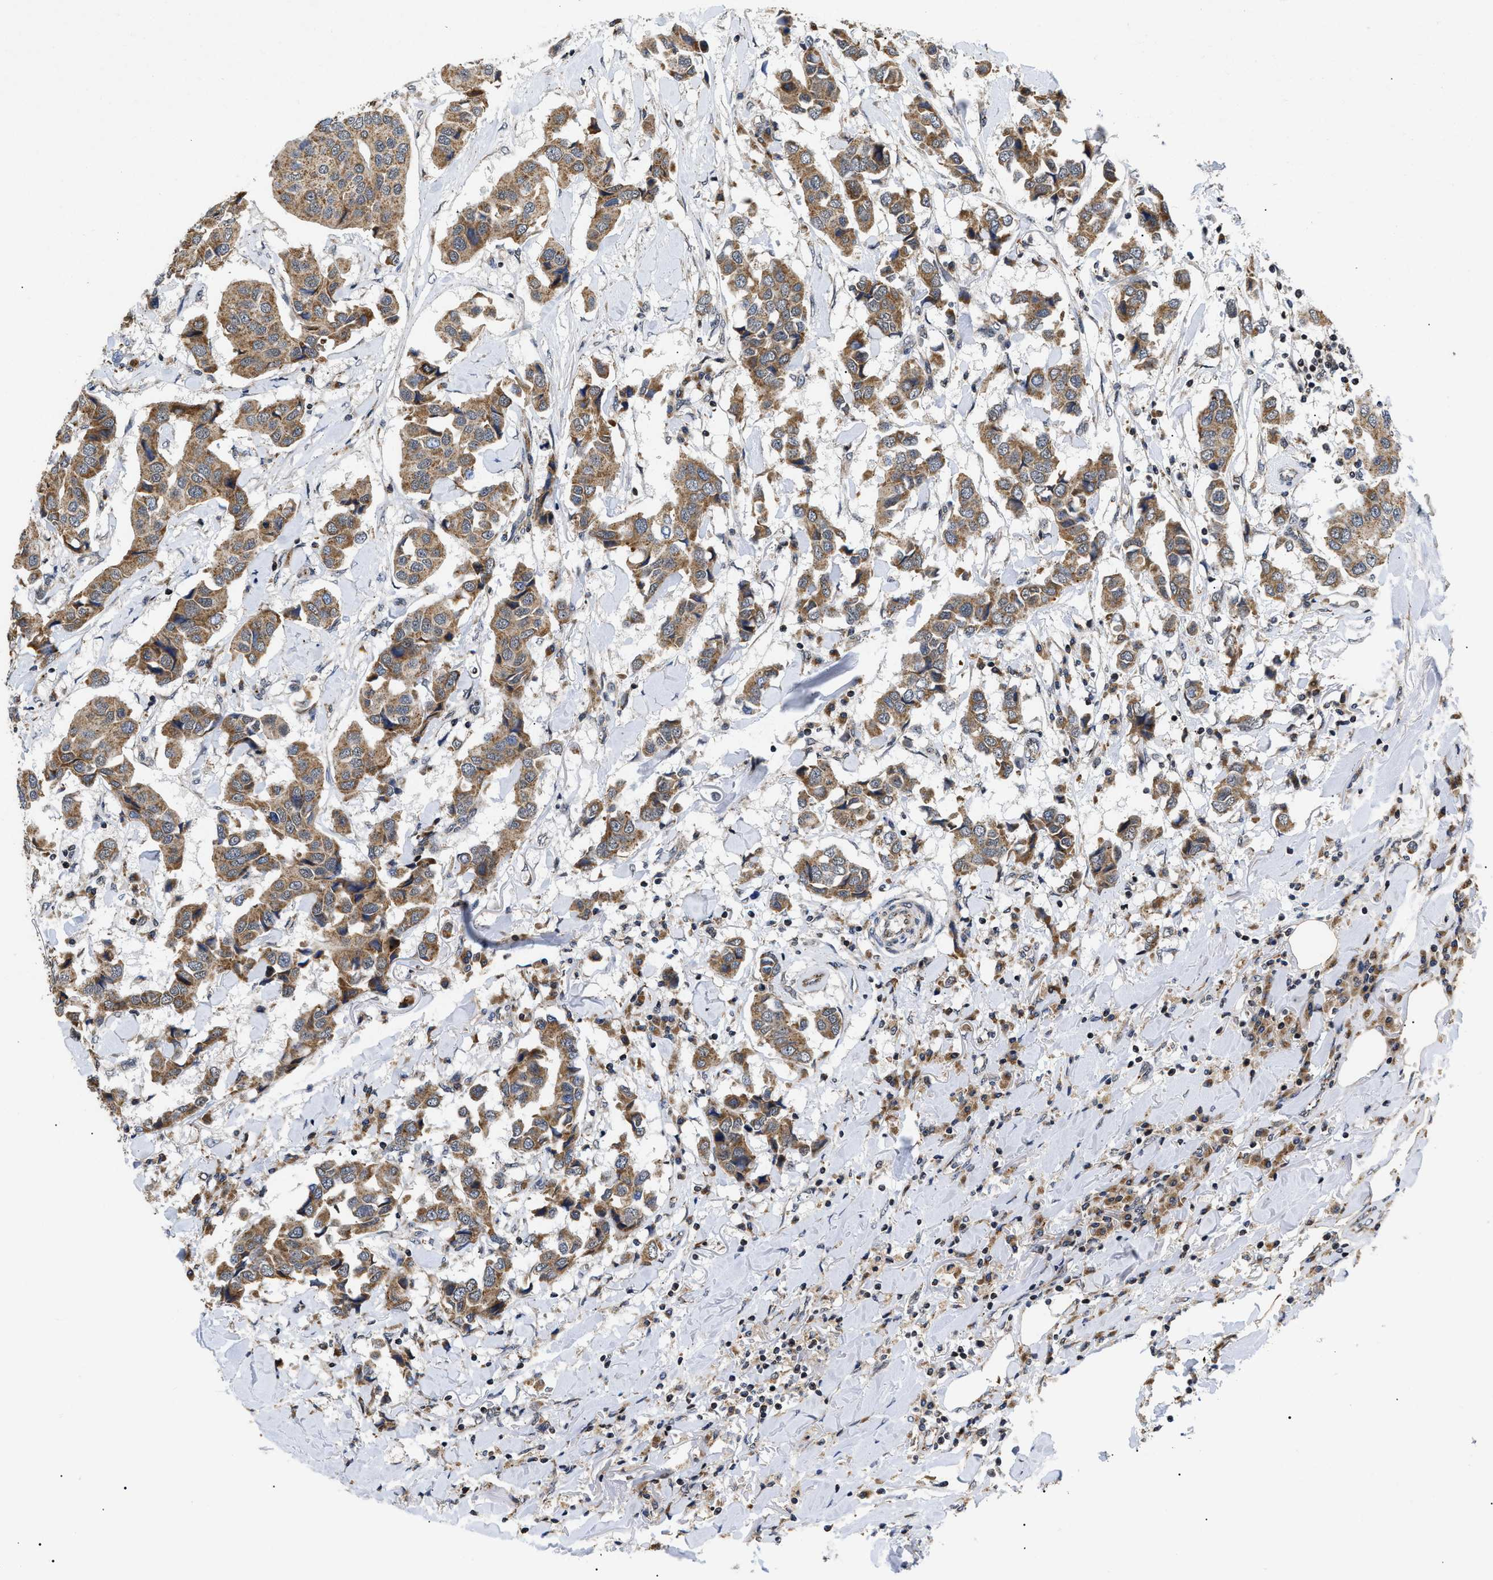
{"staining": {"intensity": "moderate", "quantity": ">75%", "location": "cytoplasmic/membranous"}, "tissue": "breast cancer", "cell_type": "Tumor cells", "image_type": "cancer", "snomed": [{"axis": "morphology", "description": "Duct carcinoma"}, {"axis": "topography", "description": "Breast"}], "caption": "Immunohistochemistry photomicrograph of human breast intraductal carcinoma stained for a protein (brown), which reveals medium levels of moderate cytoplasmic/membranous expression in approximately >75% of tumor cells.", "gene": "ZBTB11", "patient": {"sex": "female", "age": 80}}